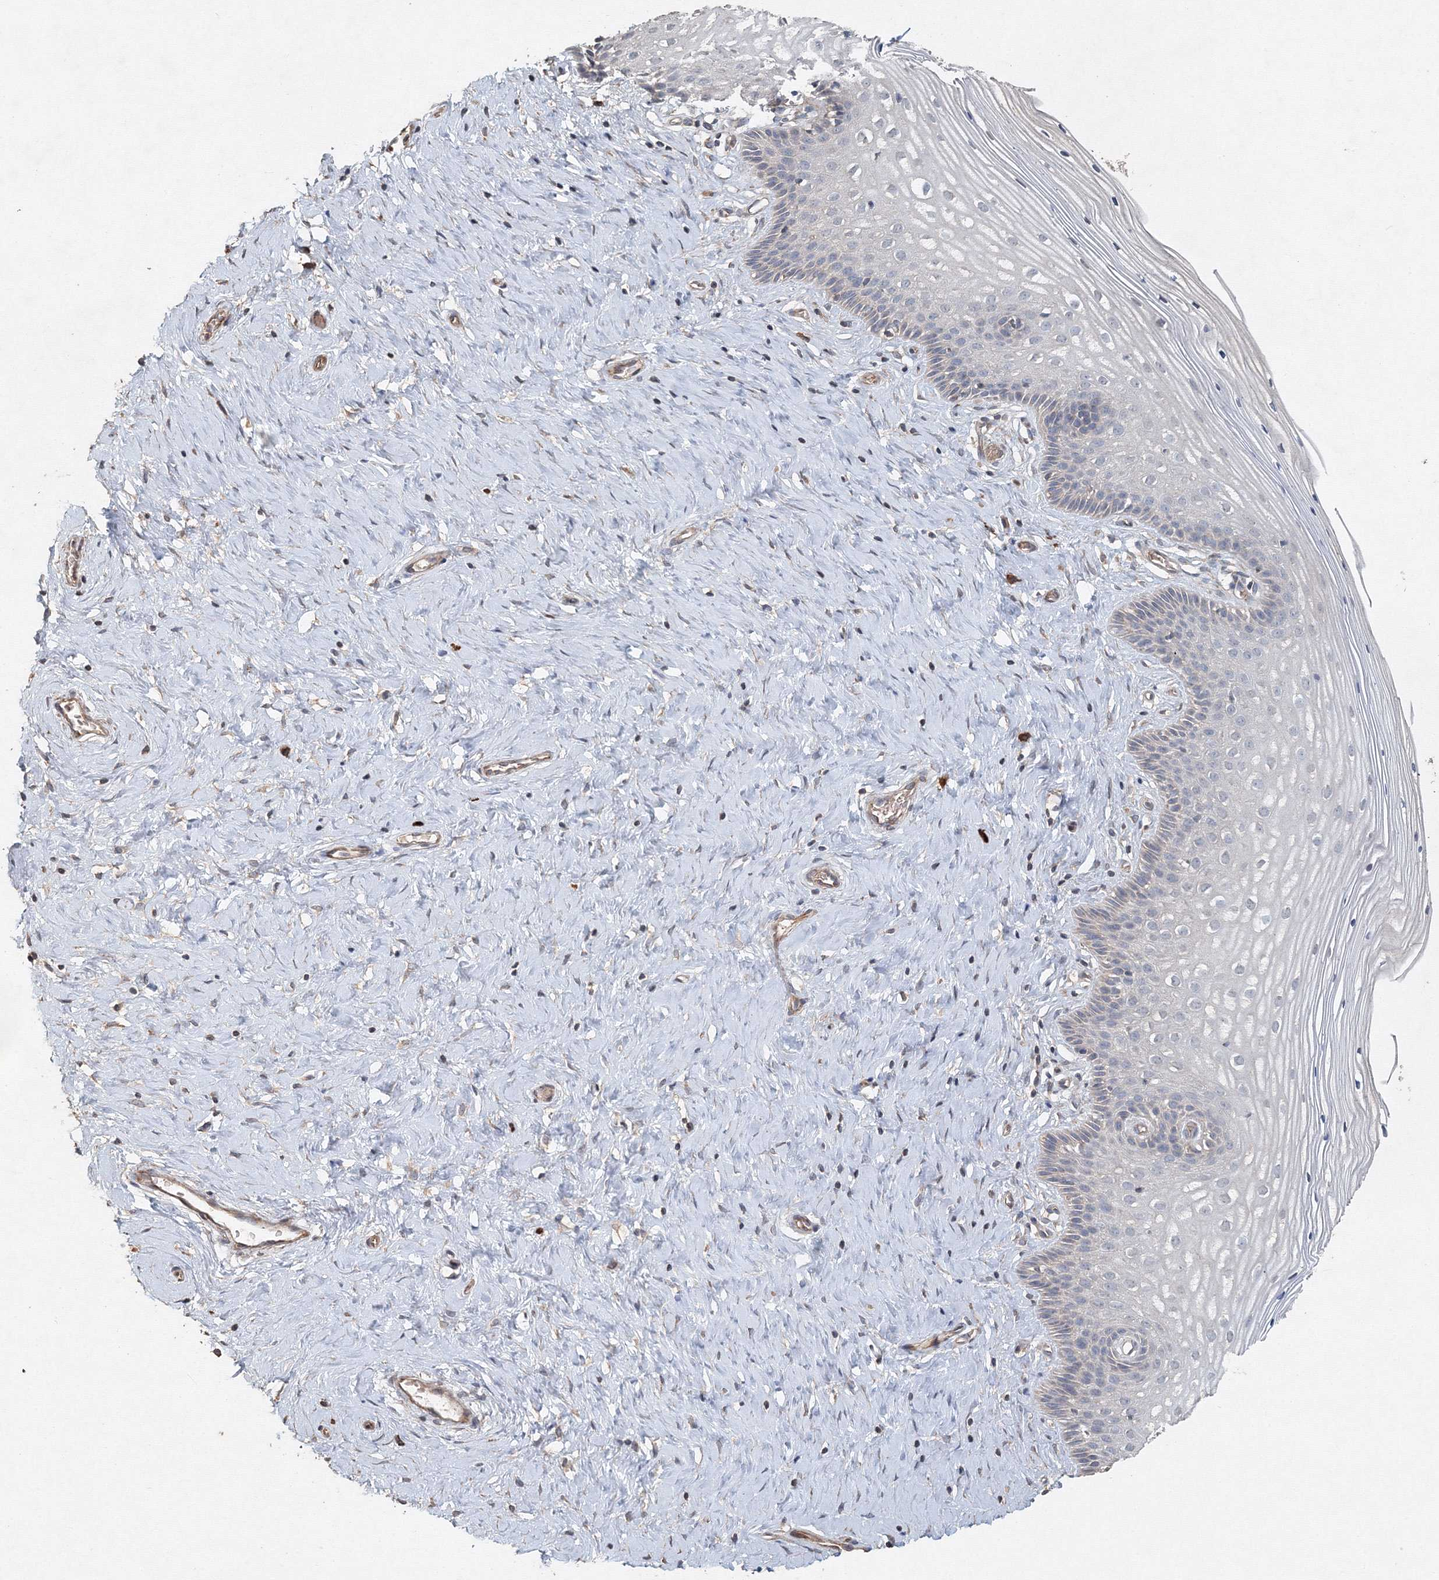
{"staining": {"intensity": "negative", "quantity": "none", "location": "none"}, "tissue": "cervix", "cell_type": "Glandular cells", "image_type": "normal", "snomed": [{"axis": "morphology", "description": "Normal tissue, NOS"}, {"axis": "topography", "description": "Cervix"}], "caption": "DAB (3,3'-diaminobenzidine) immunohistochemical staining of normal human cervix displays no significant positivity in glandular cells. (DAB immunohistochemistry visualized using brightfield microscopy, high magnification).", "gene": "NALF2", "patient": {"sex": "female", "age": 33}}